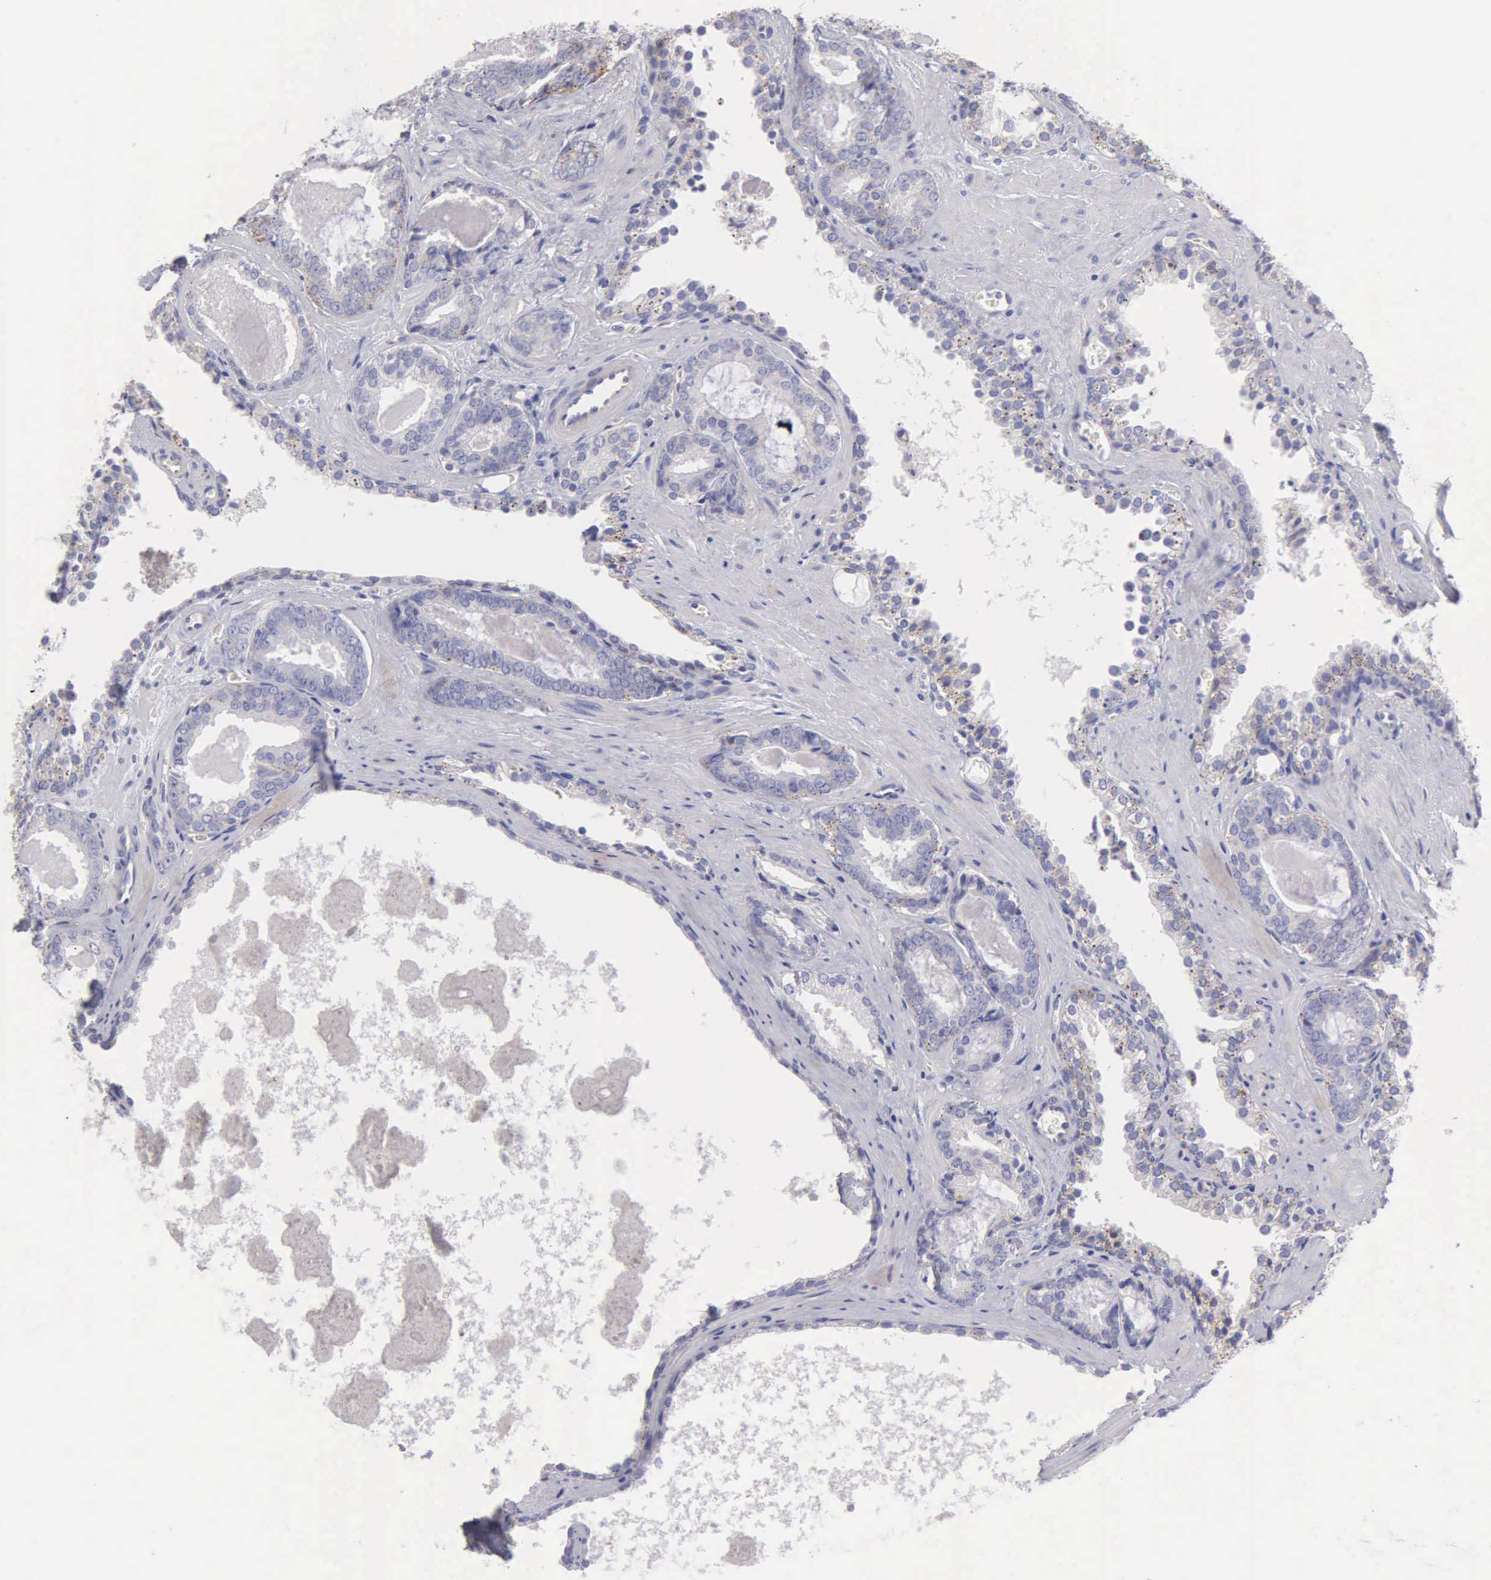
{"staining": {"intensity": "weak", "quantity": "<25%", "location": "cytoplasmic/membranous"}, "tissue": "prostate cancer", "cell_type": "Tumor cells", "image_type": "cancer", "snomed": [{"axis": "morphology", "description": "Adenocarcinoma, Medium grade"}, {"axis": "topography", "description": "Prostate"}], "caption": "A high-resolution photomicrograph shows IHC staining of medium-grade adenocarcinoma (prostate), which demonstrates no significant positivity in tumor cells.", "gene": "APP", "patient": {"sex": "male", "age": 64}}